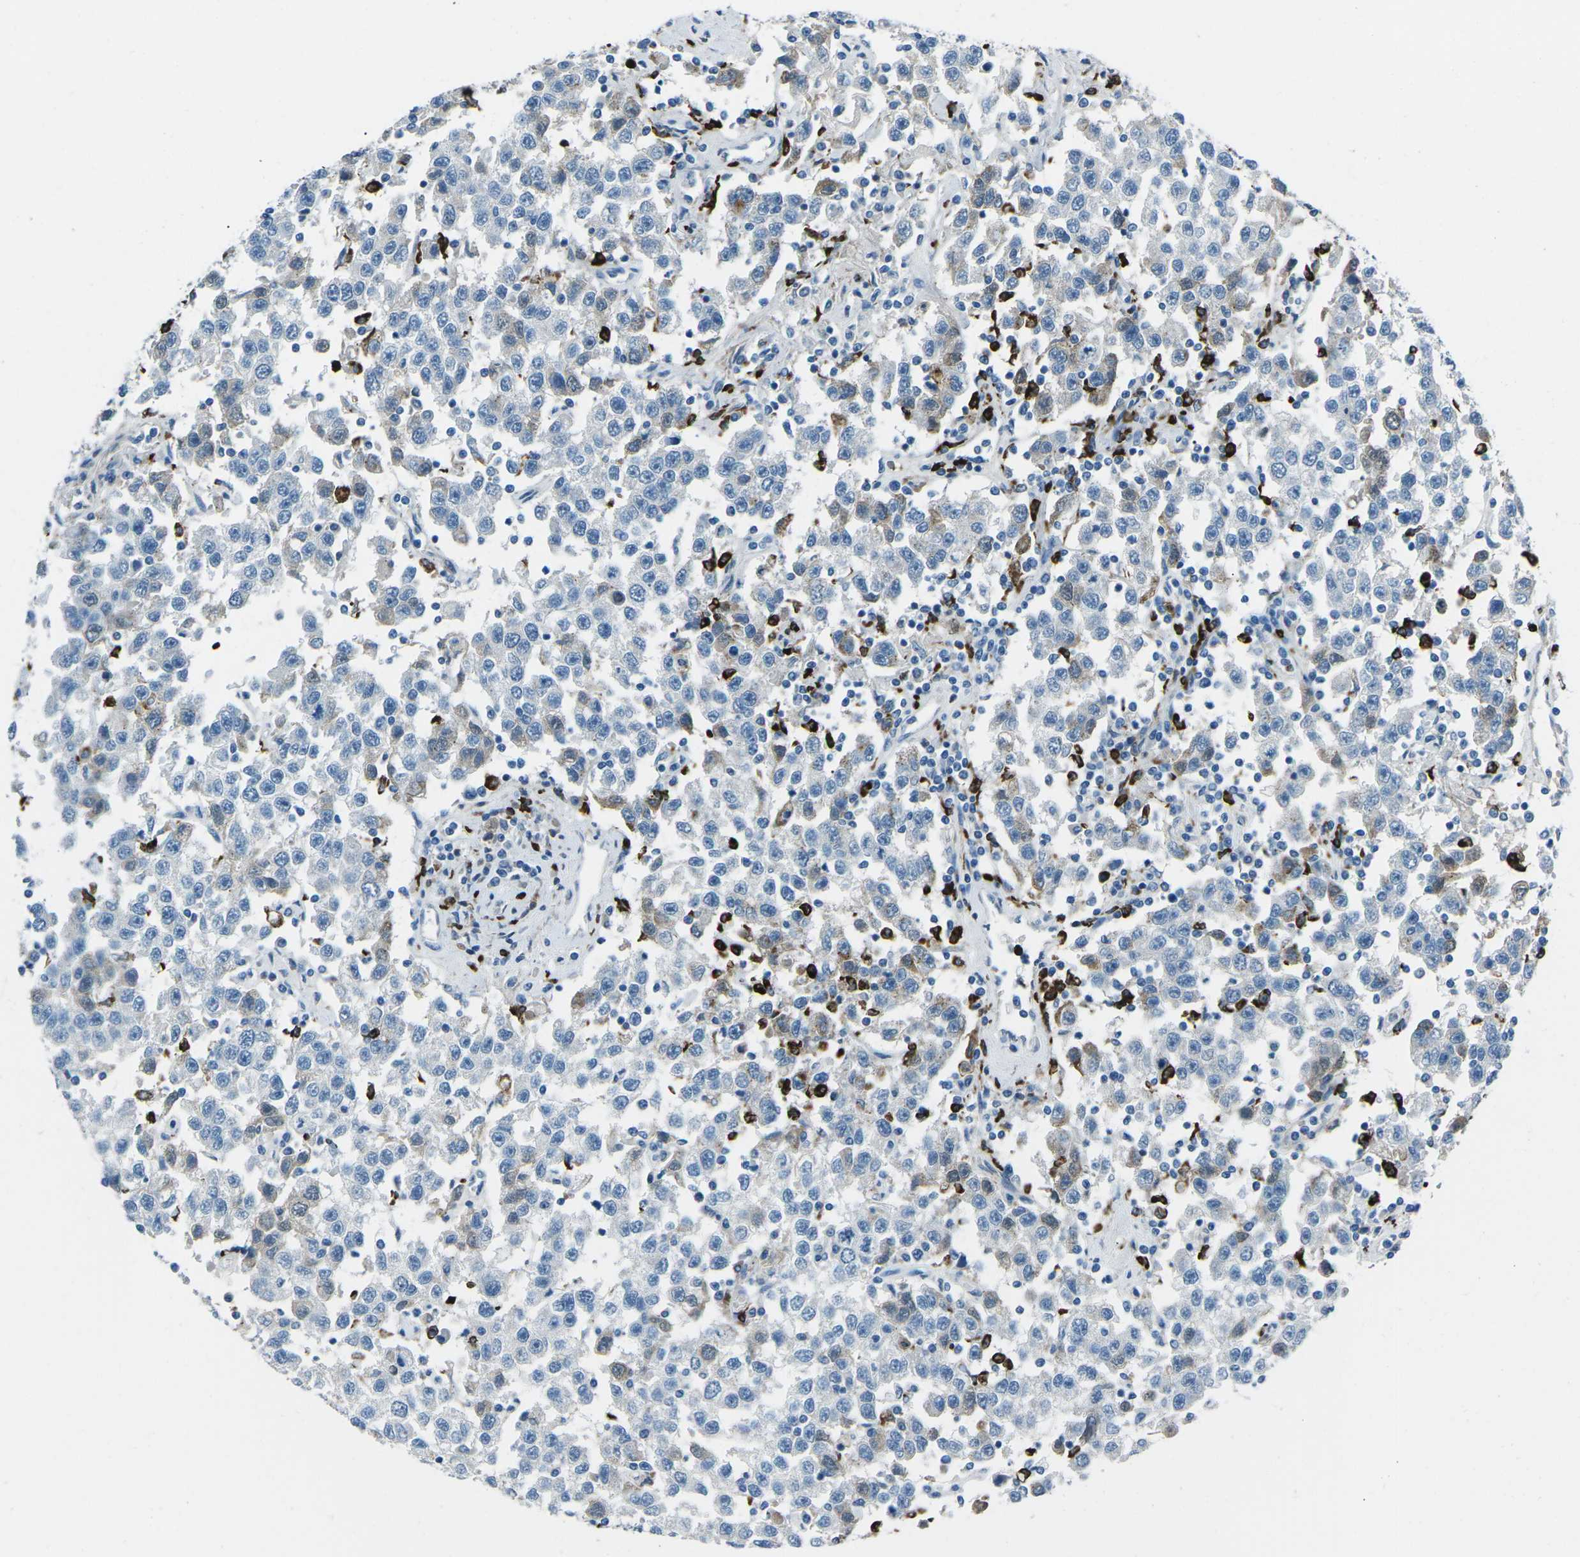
{"staining": {"intensity": "weak", "quantity": "<25%", "location": "cytoplasmic/membranous"}, "tissue": "testis cancer", "cell_type": "Tumor cells", "image_type": "cancer", "snomed": [{"axis": "morphology", "description": "Seminoma, NOS"}, {"axis": "topography", "description": "Testis"}], "caption": "An immunohistochemistry micrograph of testis seminoma is shown. There is no staining in tumor cells of testis seminoma.", "gene": "FCN1", "patient": {"sex": "male", "age": 41}}